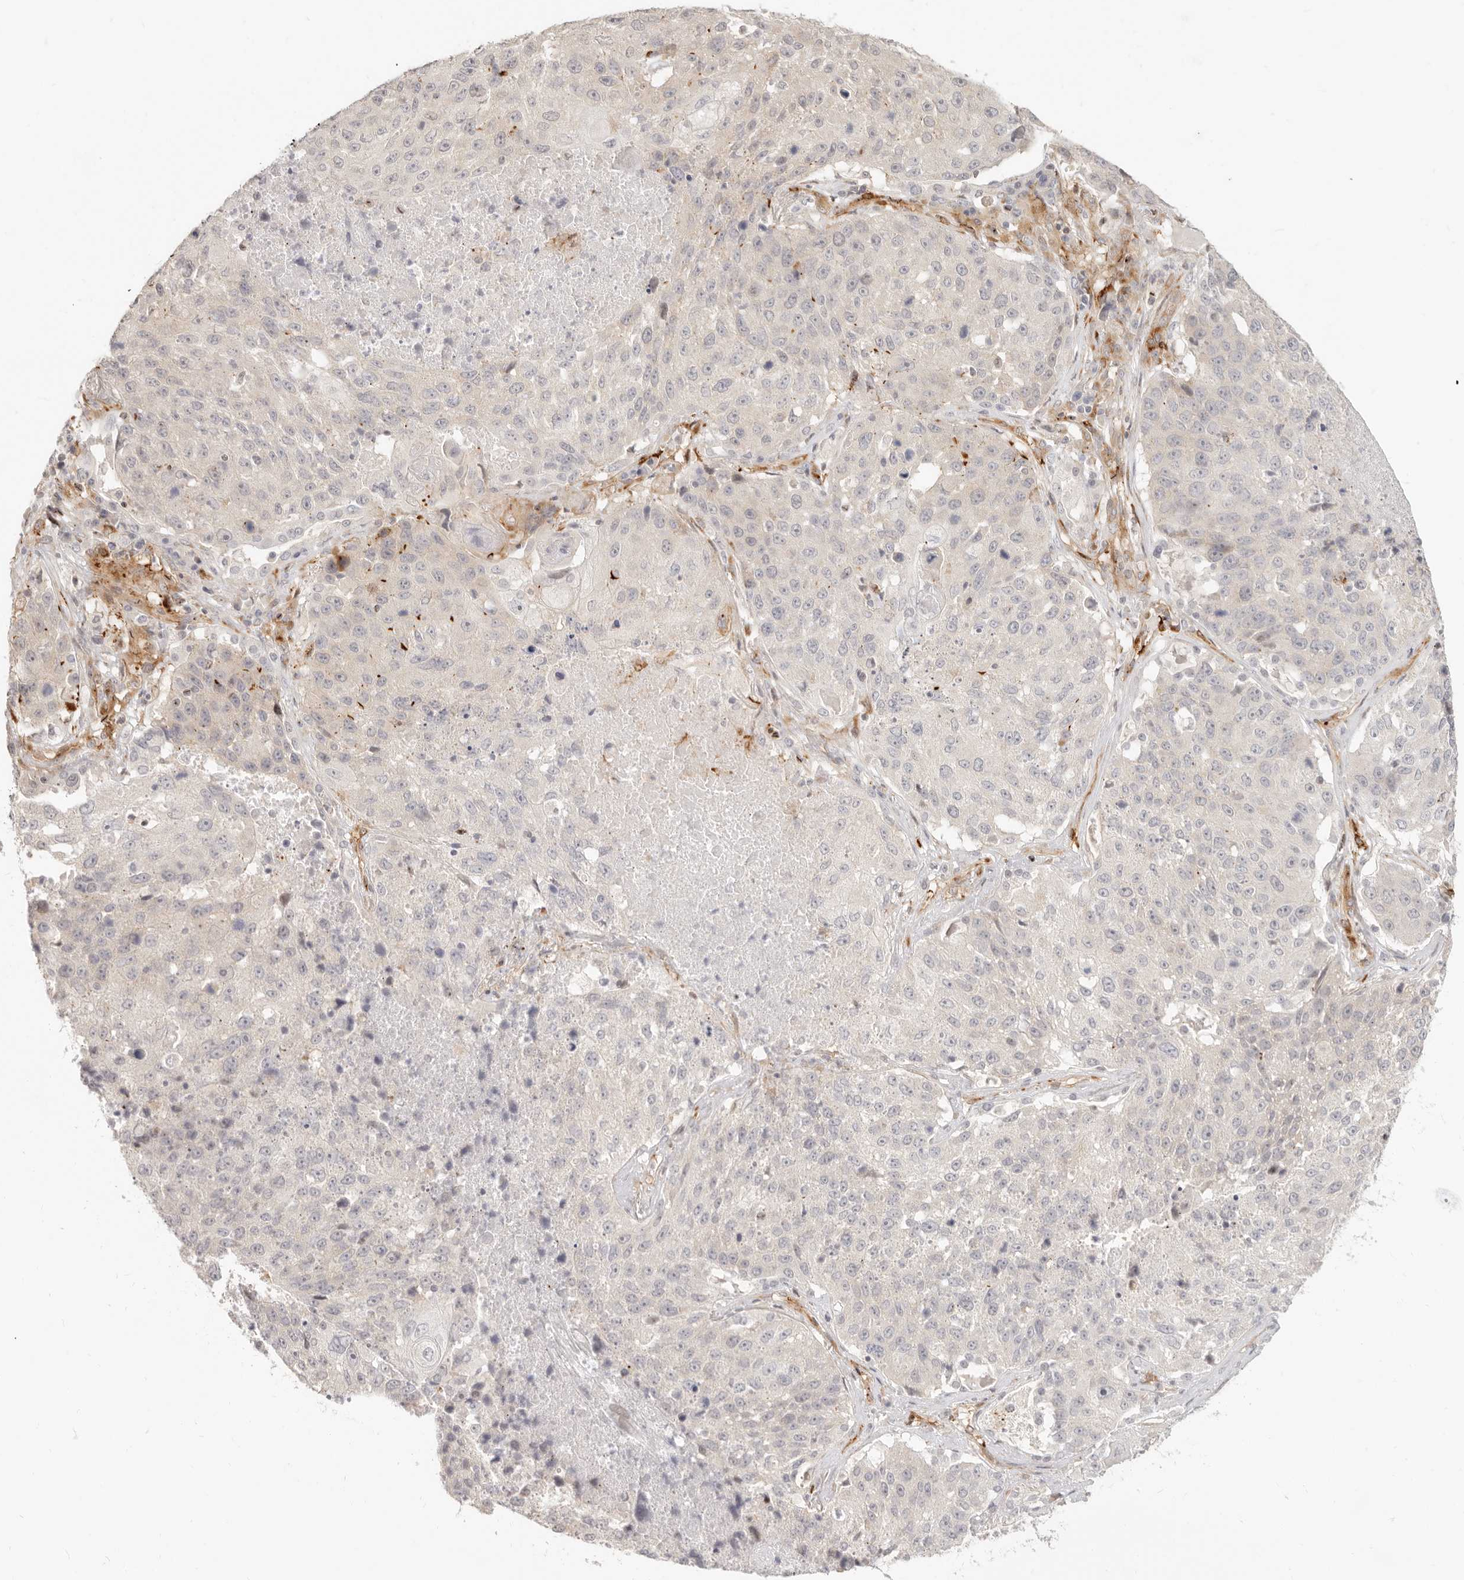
{"staining": {"intensity": "moderate", "quantity": "<25%", "location": "cytoplasmic/membranous,nuclear"}, "tissue": "lung cancer", "cell_type": "Tumor cells", "image_type": "cancer", "snomed": [{"axis": "morphology", "description": "Squamous cell carcinoma, NOS"}, {"axis": "topography", "description": "Lung"}], "caption": "Immunohistochemical staining of human lung squamous cell carcinoma demonstrates low levels of moderate cytoplasmic/membranous and nuclear protein expression in about <25% of tumor cells.", "gene": "SASS6", "patient": {"sex": "male", "age": 61}}